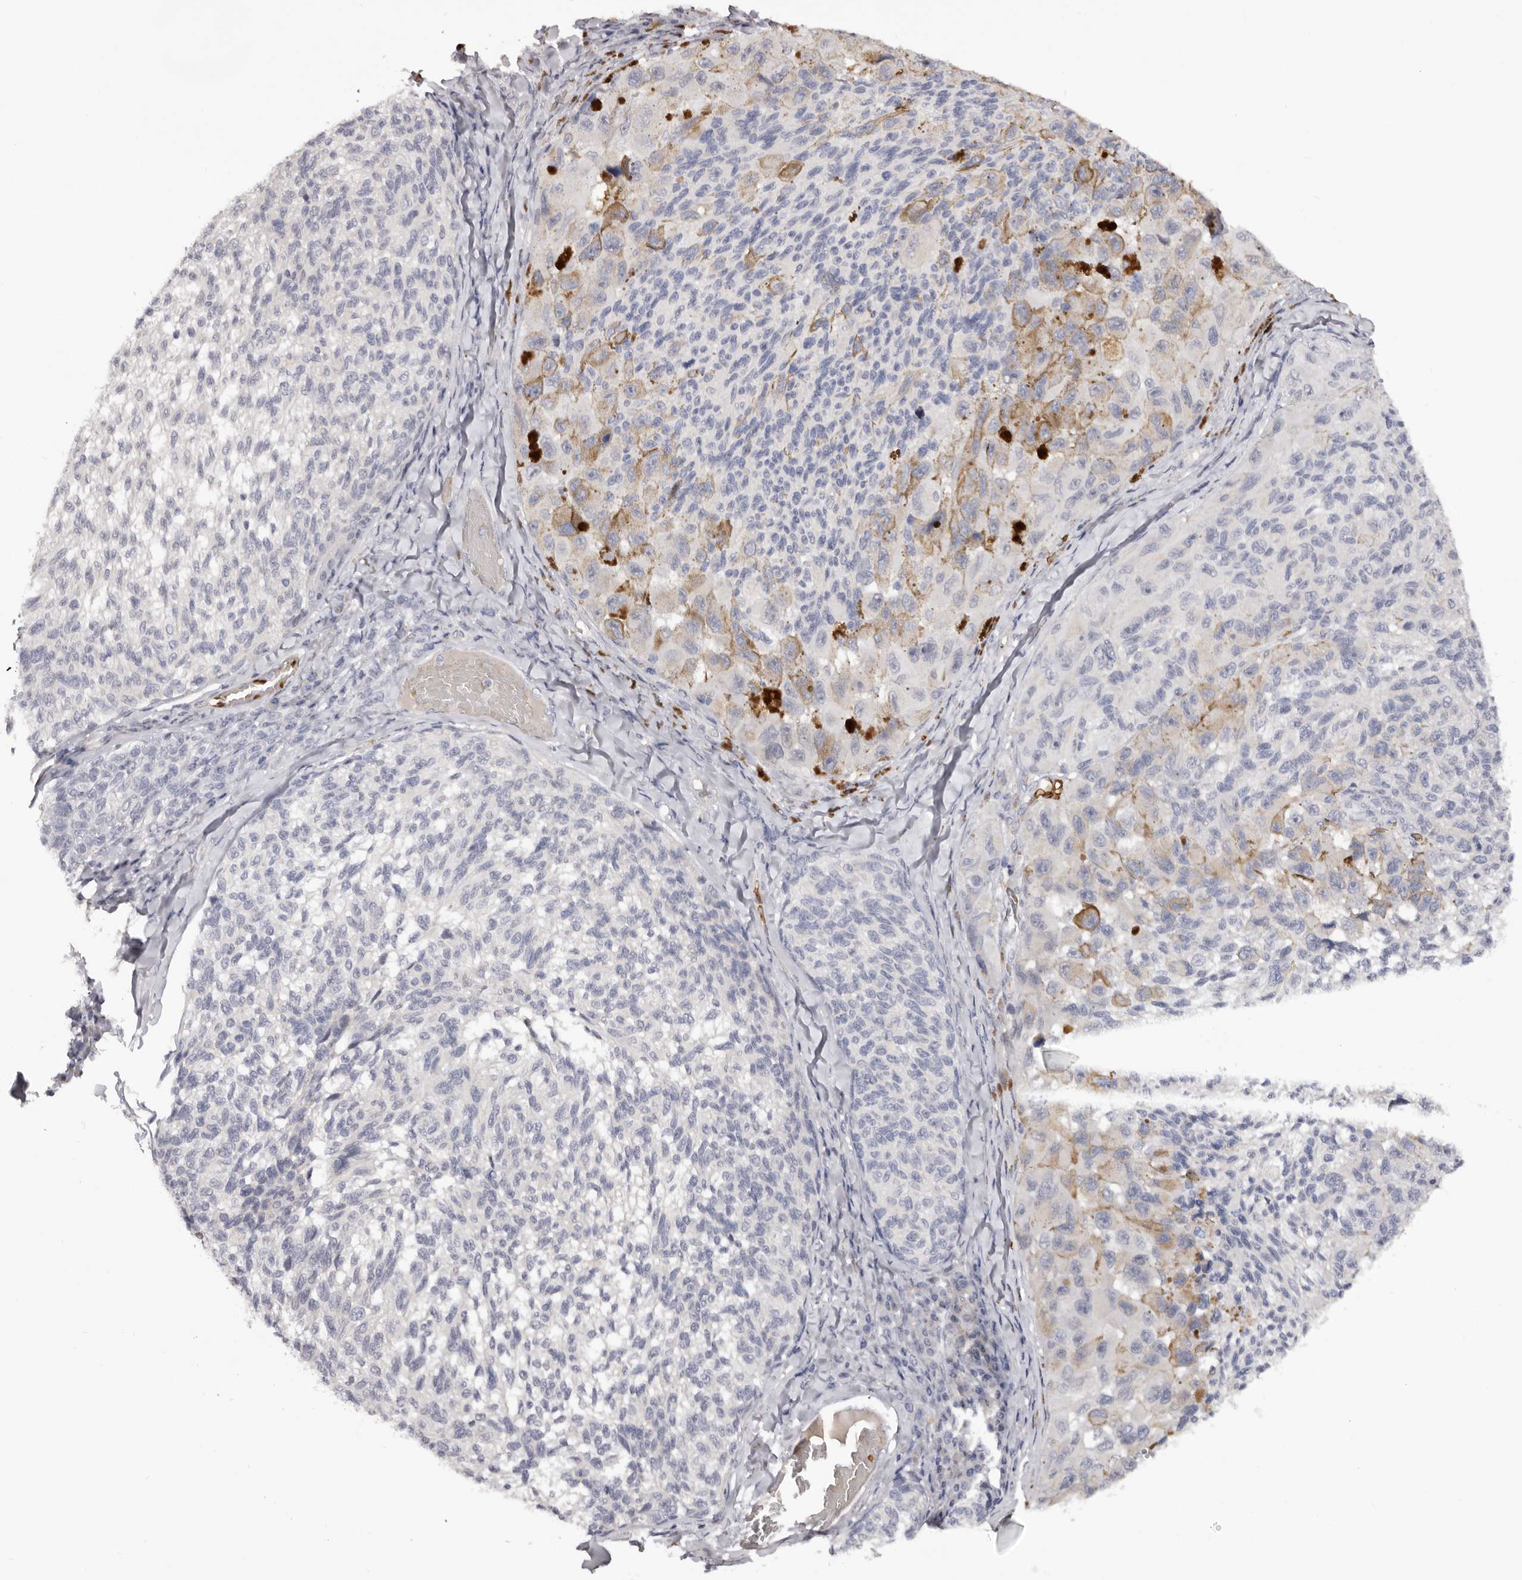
{"staining": {"intensity": "negative", "quantity": "none", "location": "none"}, "tissue": "melanoma", "cell_type": "Tumor cells", "image_type": "cancer", "snomed": [{"axis": "morphology", "description": "Malignant melanoma, NOS"}, {"axis": "topography", "description": "Skin"}], "caption": "High power microscopy histopathology image of an immunohistochemistry (IHC) image of melanoma, revealing no significant positivity in tumor cells.", "gene": "TNR", "patient": {"sex": "female", "age": 73}}